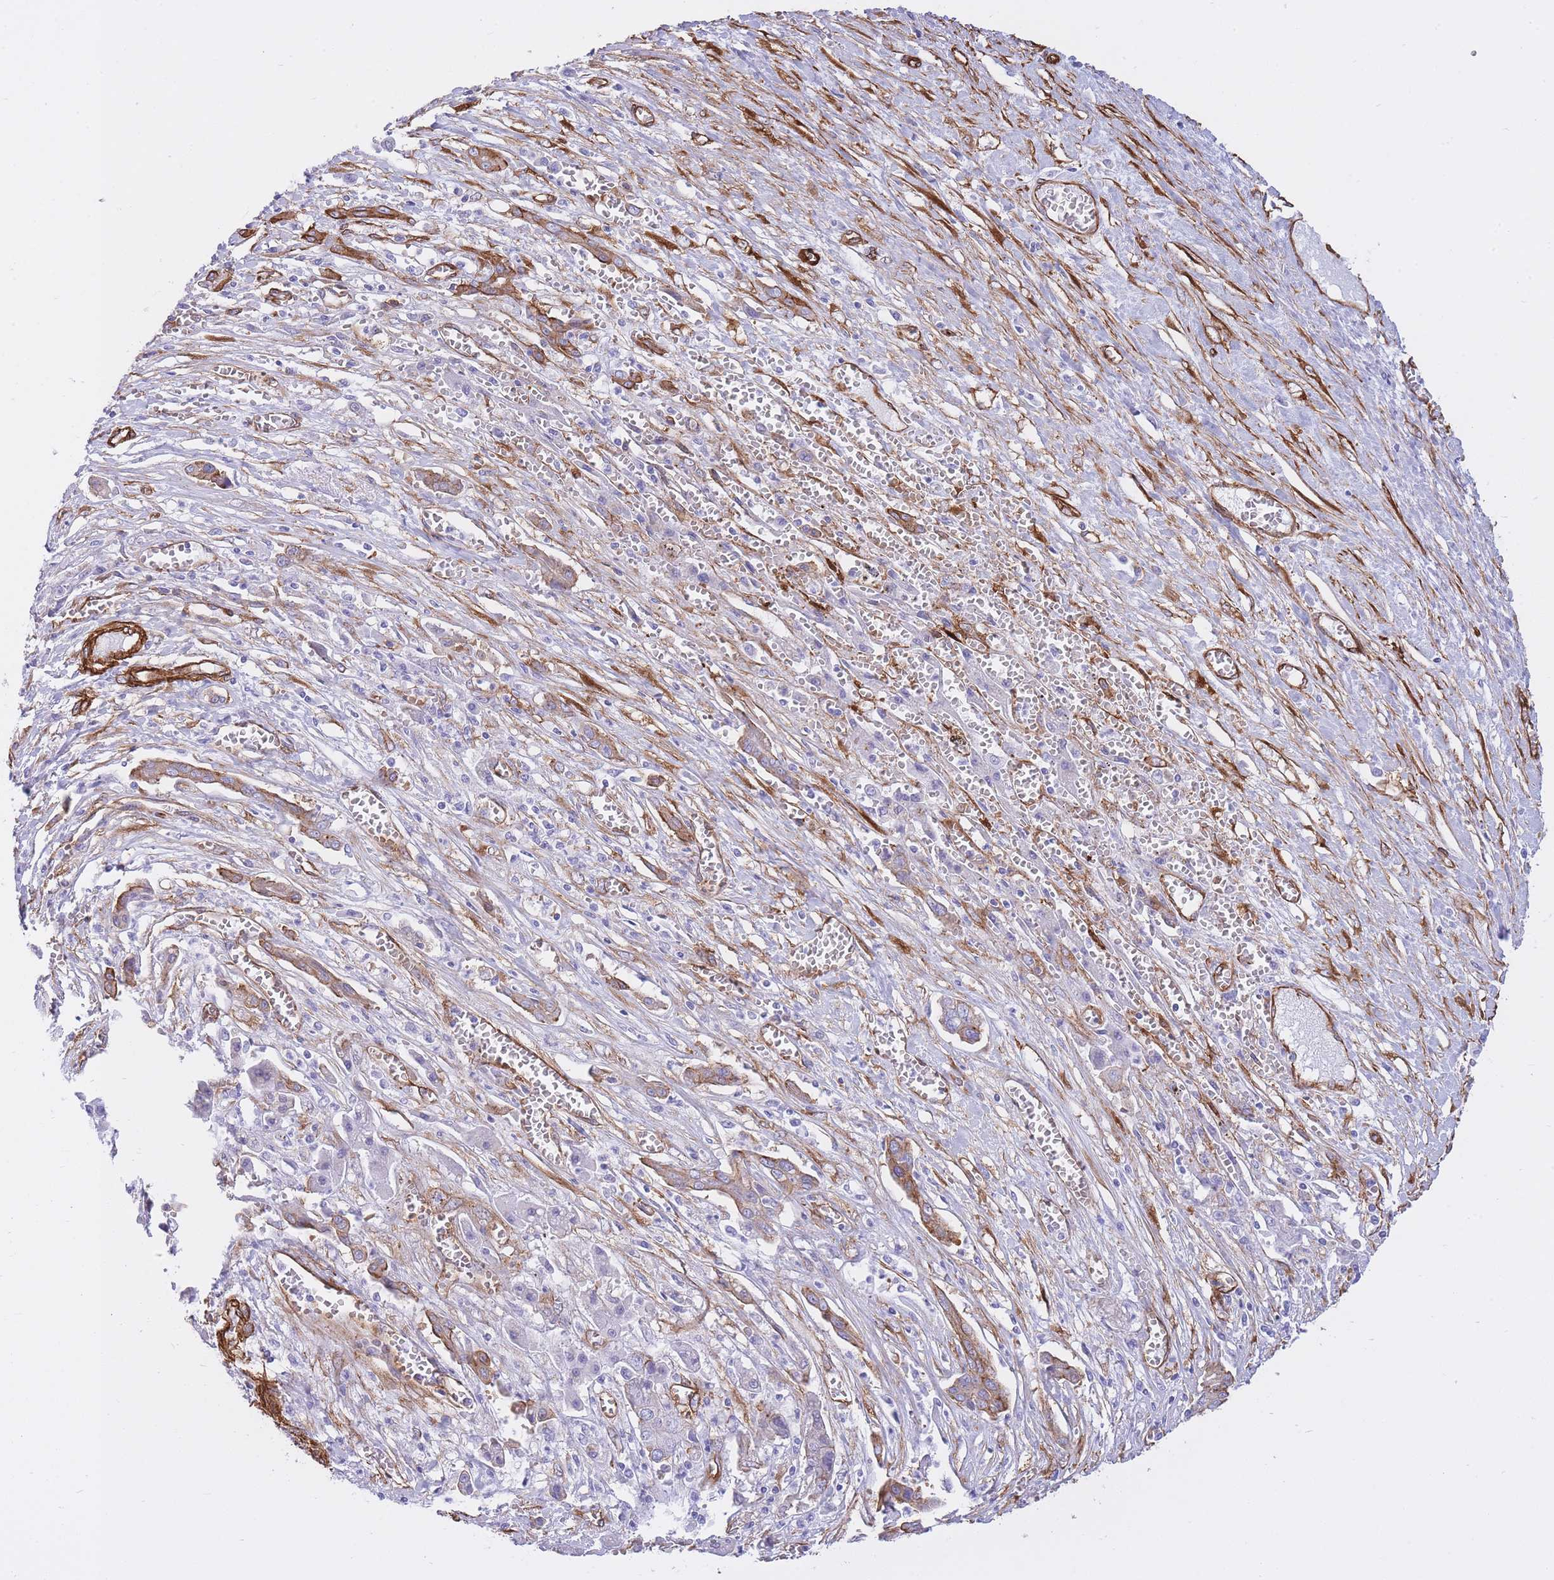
{"staining": {"intensity": "moderate", "quantity": "25%-75%", "location": "cytoplasmic/membranous"}, "tissue": "liver cancer", "cell_type": "Tumor cells", "image_type": "cancer", "snomed": [{"axis": "morphology", "description": "Cholangiocarcinoma"}, {"axis": "topography", "description": "Liver"}], "caption": "Immunohistochemical staining of liver cholangiocarcinoma exhibits moderate cytoplasmic/membranous protein expression in approximately 25%-75% of tumor cells.", "gene": "CAVIN1", "patient": {"sex": "male", "age": 67}}